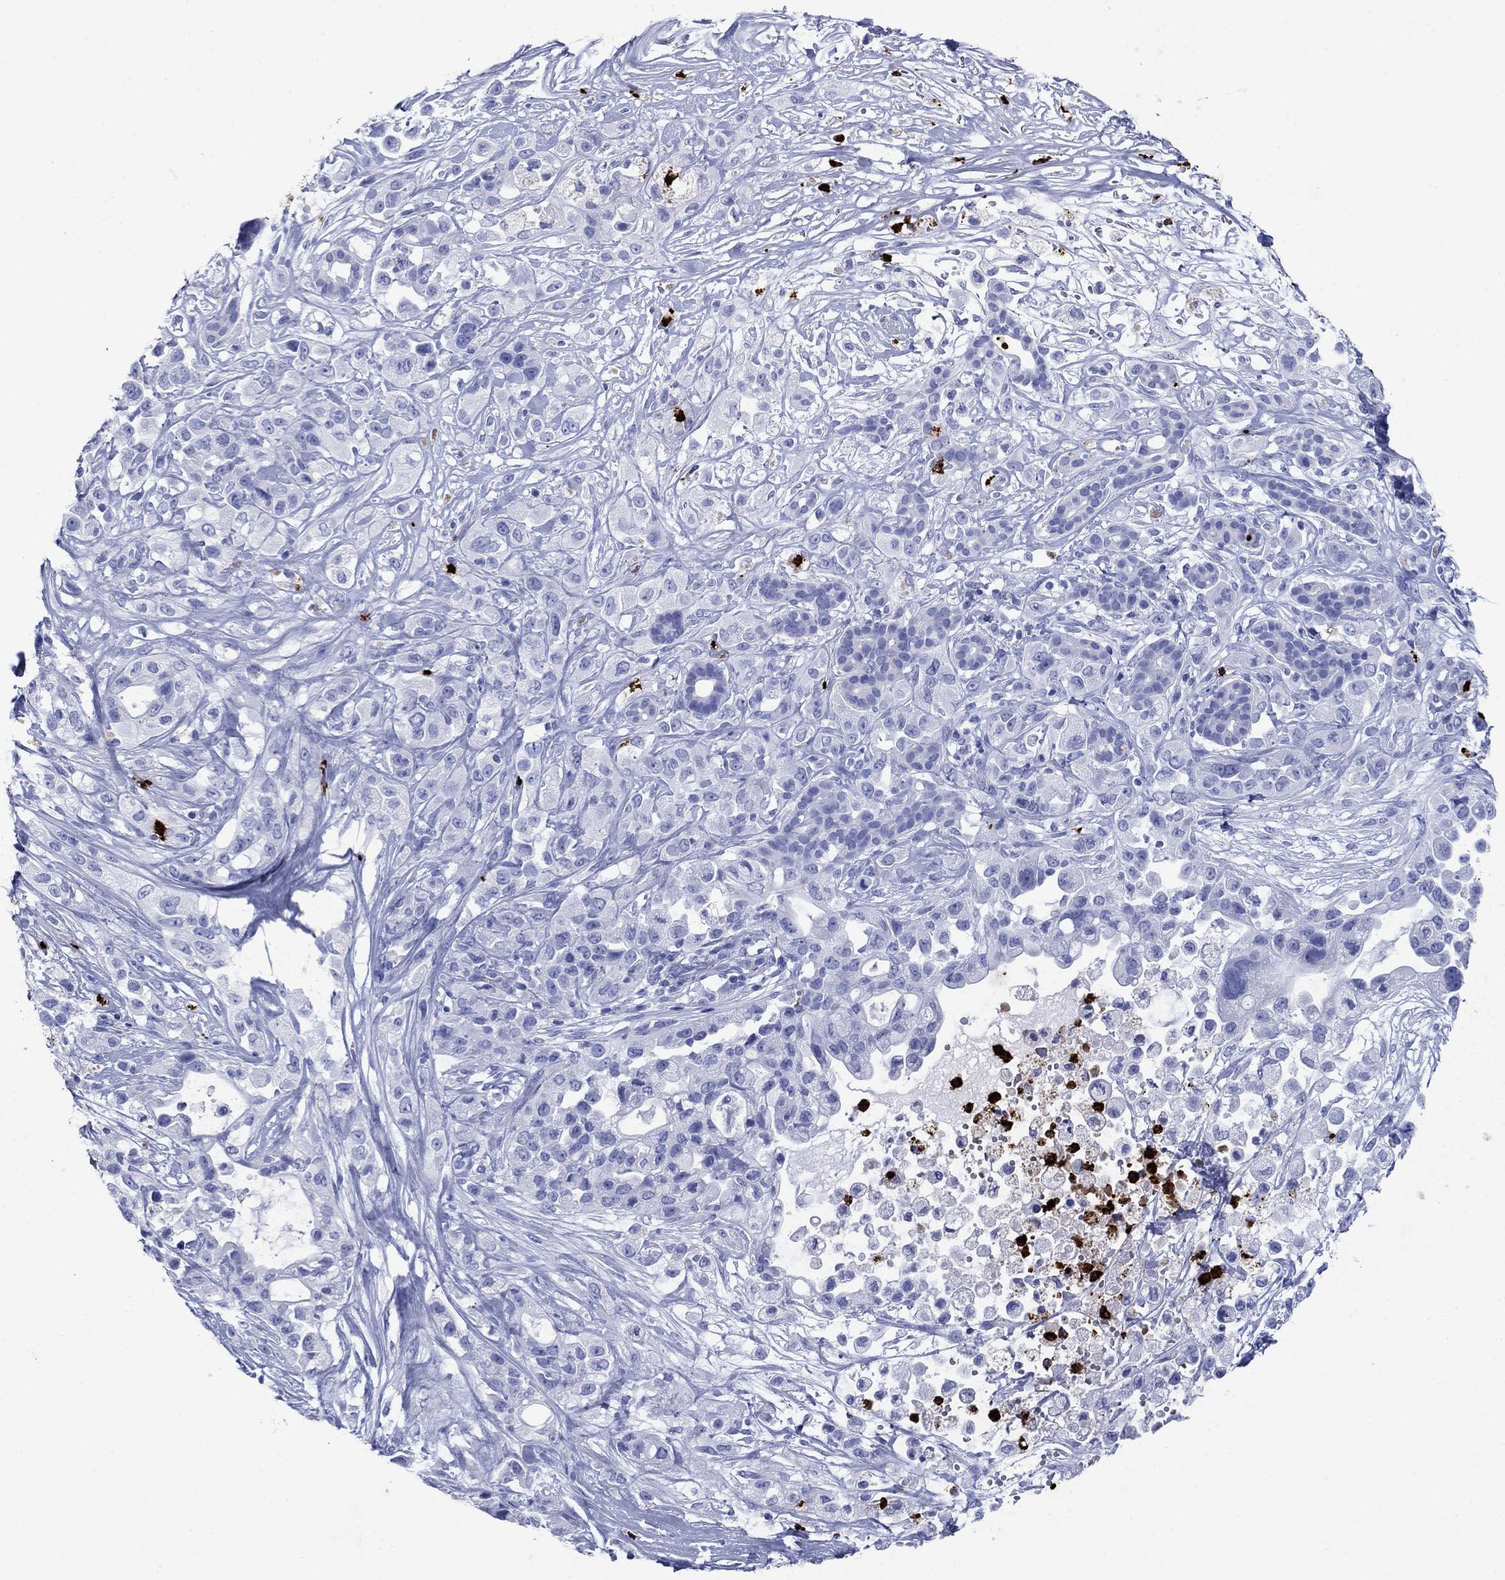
{"staining": {"intensity": "negative", "quantity": "none", "location": "none"}, "tissue": "pancreatic cancer", "cell_type": "Tumor cells", "image_type": "cancer", "snomed": [{"axis": "morphology", "description": "Adenocarcinoma, NOS"}, {"axis": "topography", "description": "Pancreas"}], "caption": "Human pancreatic cancer stained for a protein using IHC displays no staining in tumor cells.", "gene": "AZU1", "patient": {"sex": "male", "age": 44}}